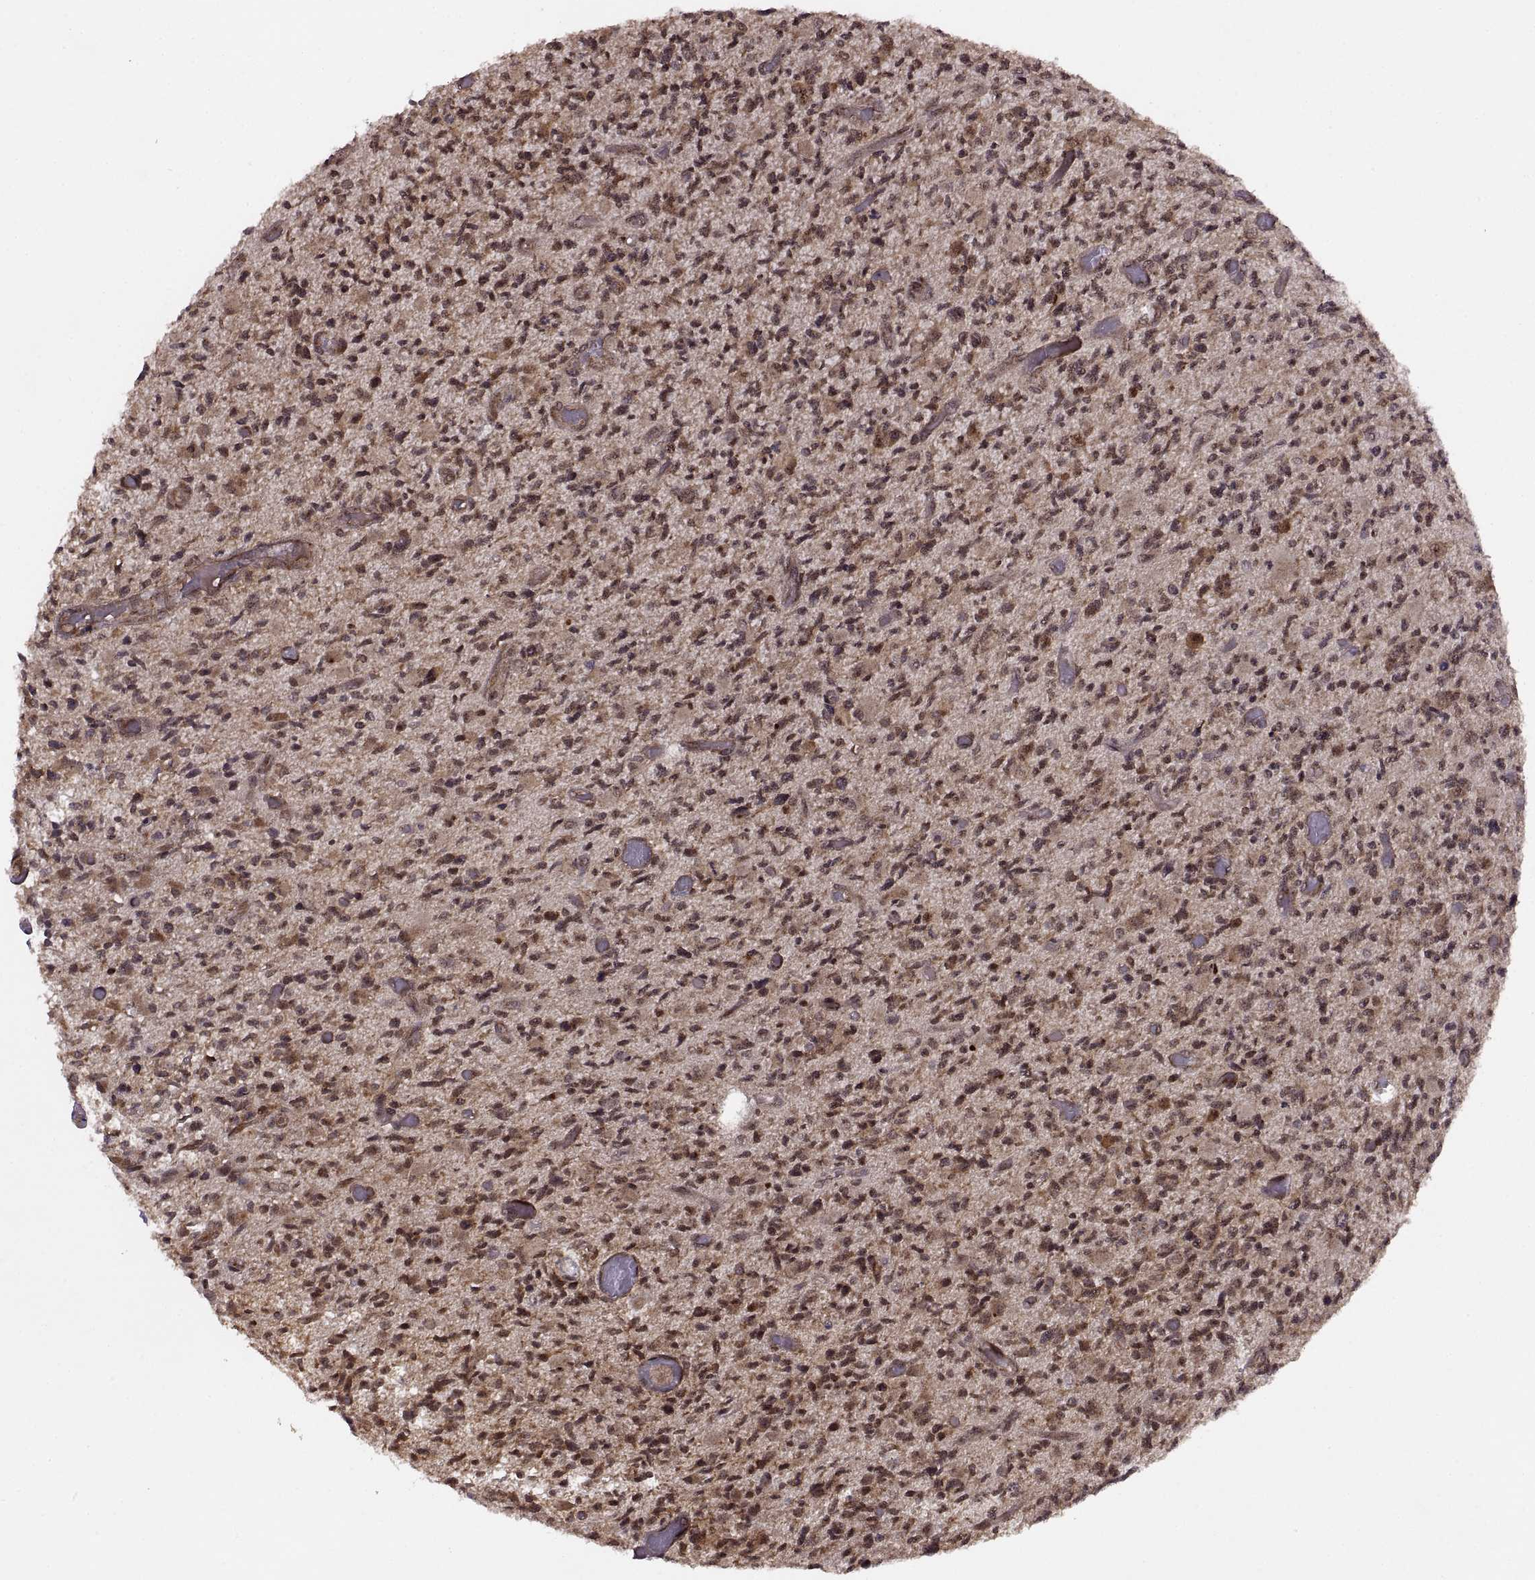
{"staining": {"intensity": "weak", "quantity": ">75%", "location": "cytoplasmic/membranous,nuclear"}, "tissue": "glioma", "cell_type": "Tumor cells", "image_type": "cancer", "snomed": [{"axis": "morphology", "description": "Glioma, malignant, High grade"}, {"axis": "topography", "description": "Brain"}], "caption": "High-magnification brightfield microscopy of glioma stained with DAB (3,3'-diaminobenzidine) (brown) and counterstained with hematoxylin (blue). tumor cells exhibit weak cytoplasmic/membranous and nuclear expression is identified in approximately>75% of cells.", "gene": "PTOV1", "patient": {"sex": "female", "age": 63}}